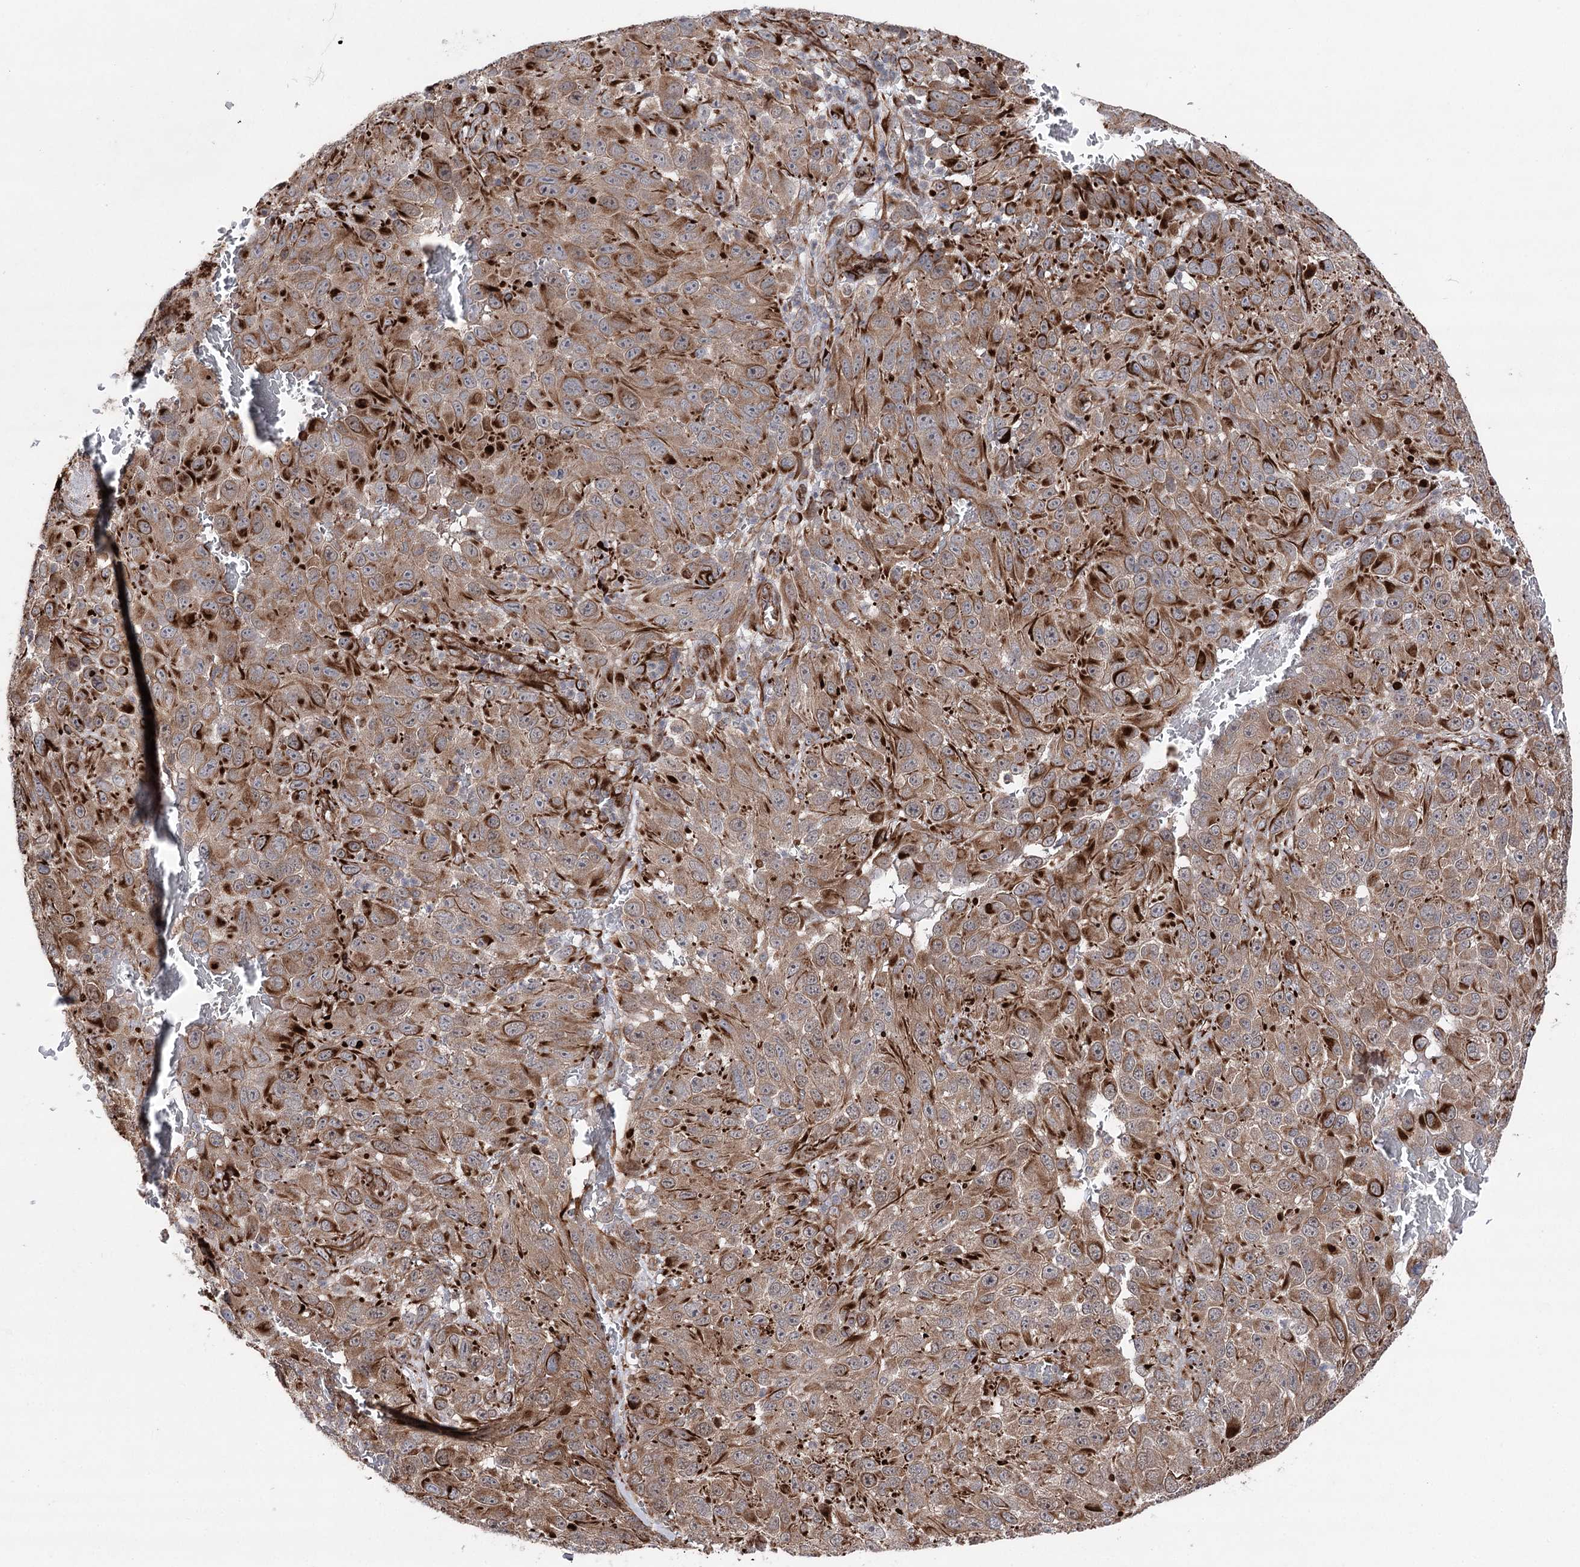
{"staining": {"intensity": "strong", "quantity": "25%-75%", "location": "cytoplasmic/membranous"}, "tissue": "melanoma", "cell_type": "Tumor cells", "image_type": "cancer", "snomed": [{"axis": "morphology", "description": "Malignant melanoma, NOS"}, {"axis": "topography", "description": "Skin"}], "caption": "IHC micrograph of neoplastic tissue: human malignant melanoma stained using immunohistochemistry shows high levels of strong protein expression localized specifically in the cytoplasmic/membranous of tumor cells, appearing as a cytoplasmic/membranous brown color.", "gene": "MIB1", "patient": {"sex": "female", "age": 96}}